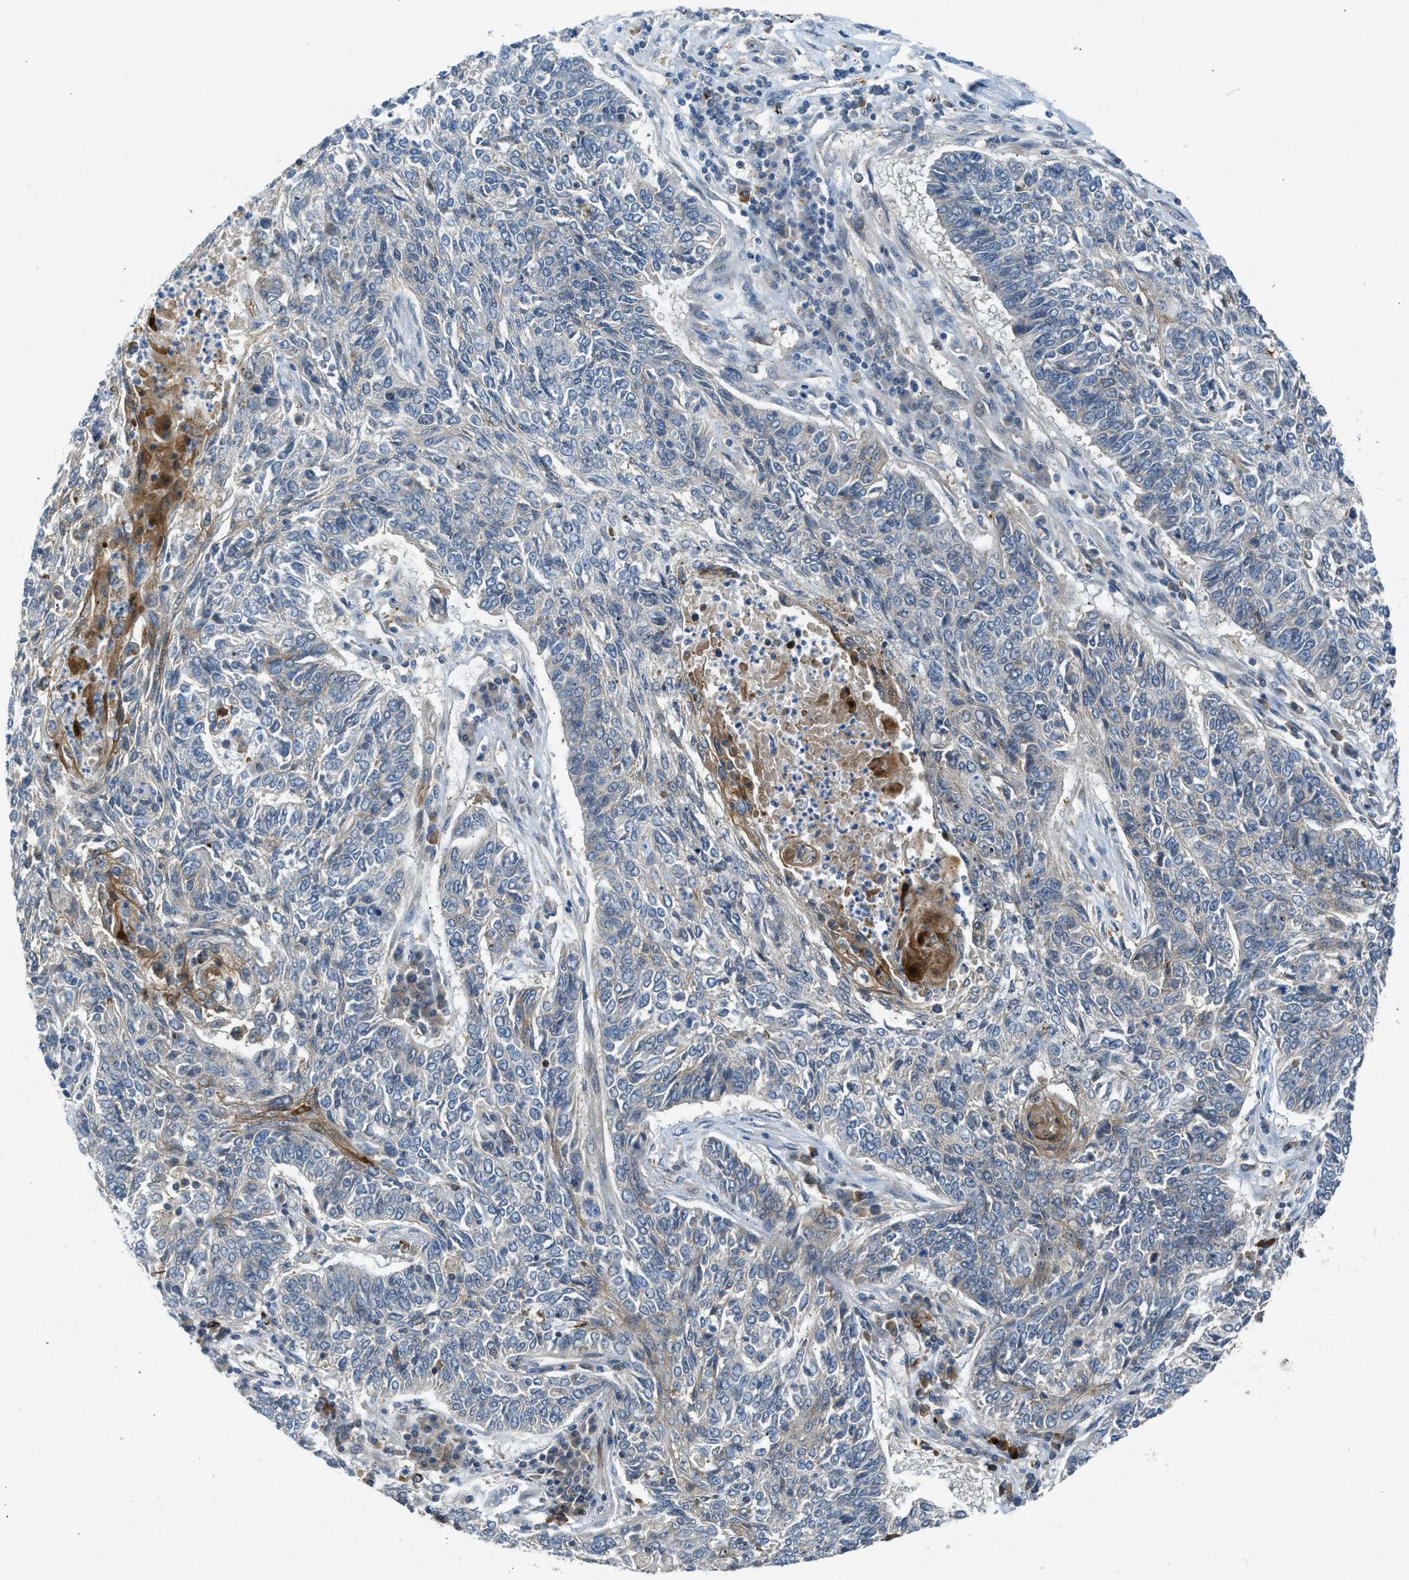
{"staining": {"intensity": "weak", "quantity": "<25%", "location": "cytoplasmic/membranous"}, "tissue": "lung cancer", "cell_type": "Tumor cells", "image_type": "cancer", "snomed": [{"axis": "morphology", "description": "Normal tissue, NOS"}, {"axis": "morphology", "description": "Squamous cell carcinoma, NOS"}, {"axis": "topography", "description": "Cartilage tissue"}, {"axis": "topography", "description": "Bronchus"}, {"axis": "topography", "description": "Lung"}], "caption": "IHC micrograph of neoplastic tissue: lung cancer (squamous cell carcinoma) stained with DAB exhibits no significant protein staining in tumor cells.", "gene": "SESN2", "patient": {"sex": "female", "age": 49}}